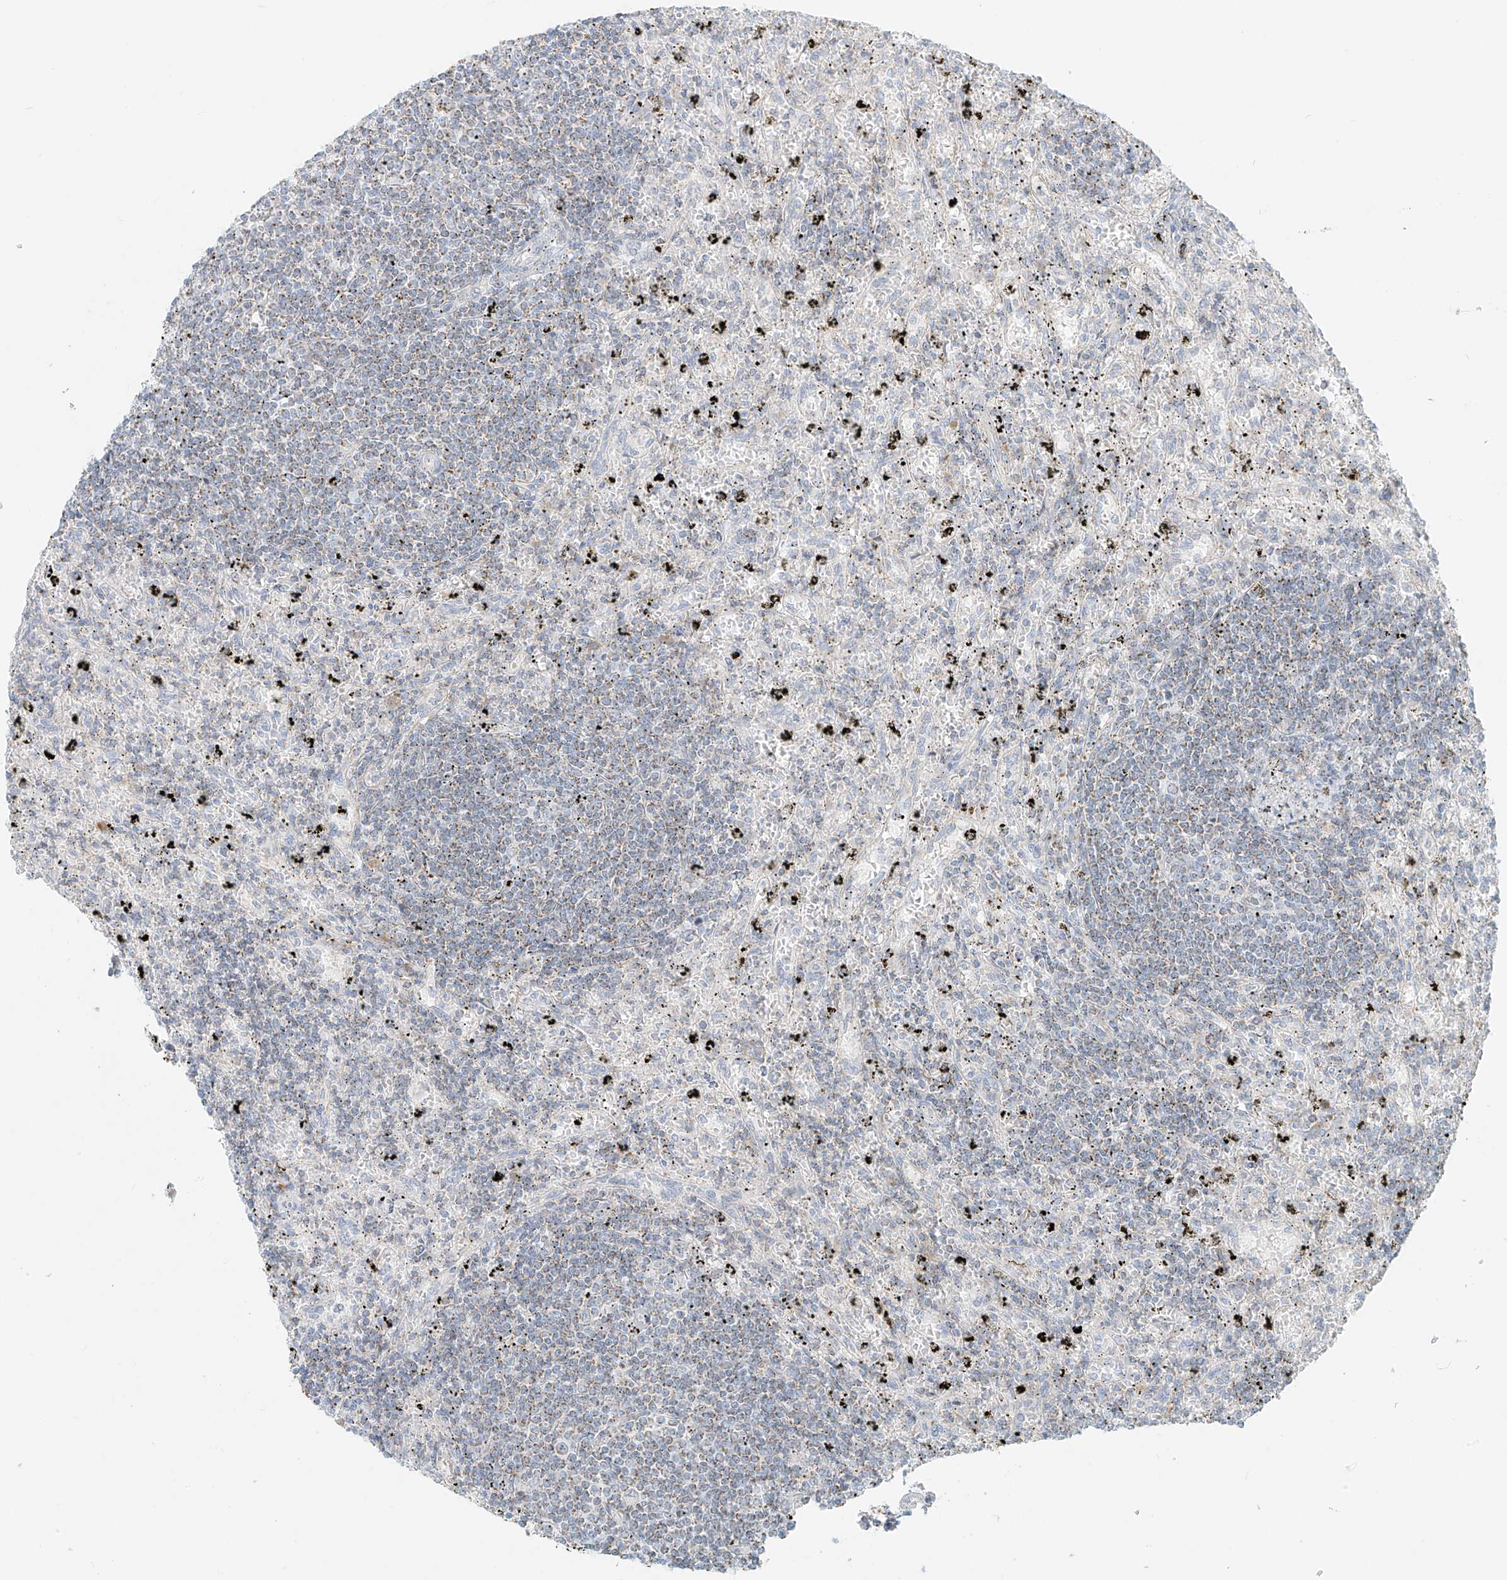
{"staining": {"intensity": "negative", "quantity": "none", "location": "none"}, "tissue": "lymphoma", "cell_type": "Tumor cells", "image_type": "cancer", "snomed": [{"axis": "morphology", "description": "Malignant lymphoma, non-Hodgkin's type, Low grade"}, {"axis": "topography", "description": "Spleen"}], "caption": "Tumor cells show no significant protein positivity in lymphoma.", "gene": "UST", "patient": {"sex": "male", "age": 76}}